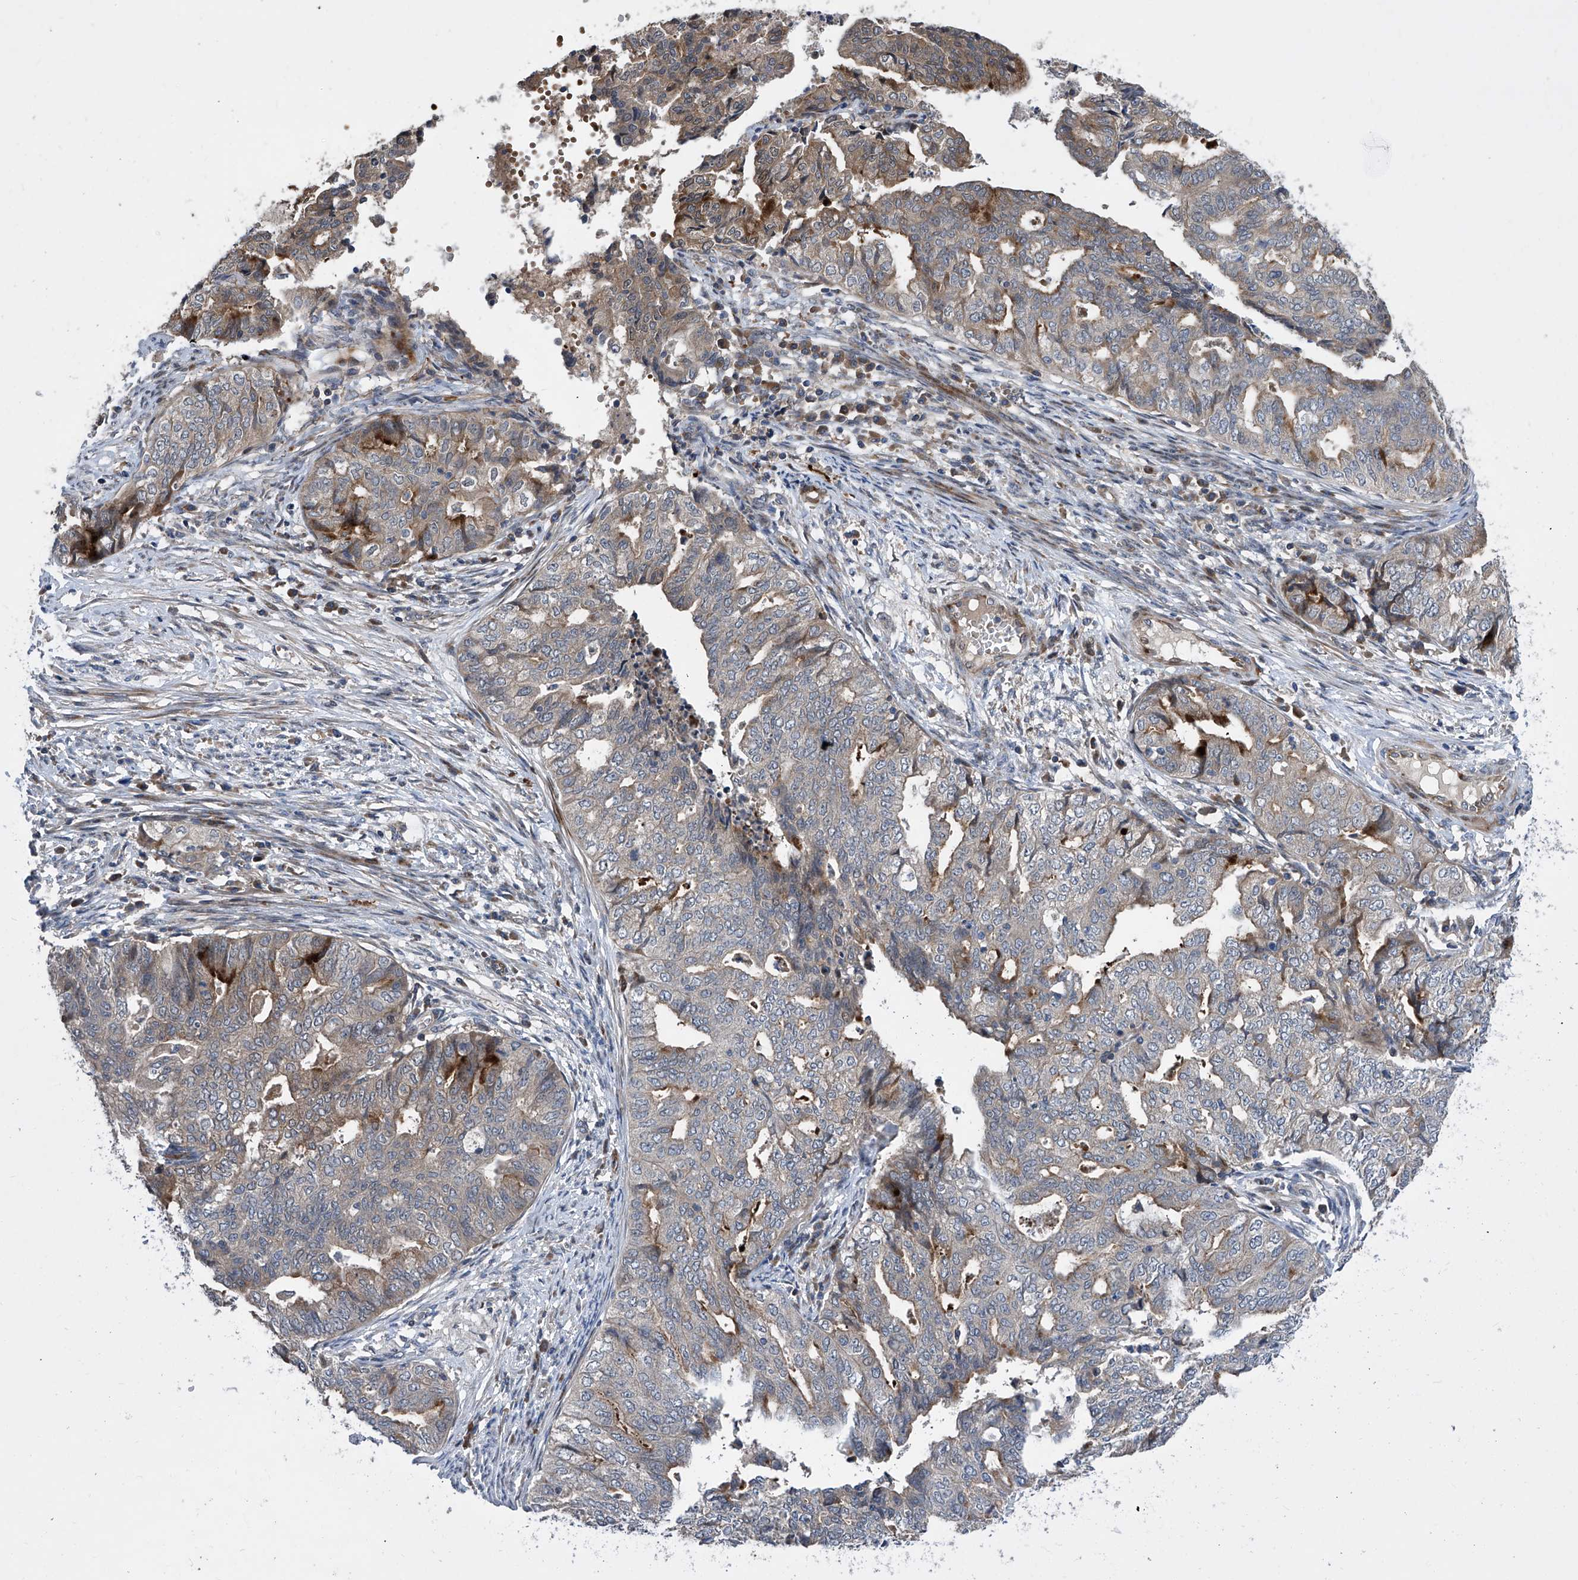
{"staining": {"intensity": "moderate", "quantity": "<25%", "location": "cytoplasmic/membranous"}, "tissue": "endometrial cancer", "cell_type": "Tumor cells", "image_type": "cancer", "snomed": [{"axis": "morphology", "description": "Adenocarcinoma, NOS"}, {"axis": "topography", "description": "Endometrium"}], "caption": "Endometrial cancer (adenocarcinoma) was stained to show a protein in brown. There is low levels of moderate cytoplasmic/membranous expression in about <25% of tumor cells.", "gene": "USF3", "patient": {"sex": "female", "age": 79}}